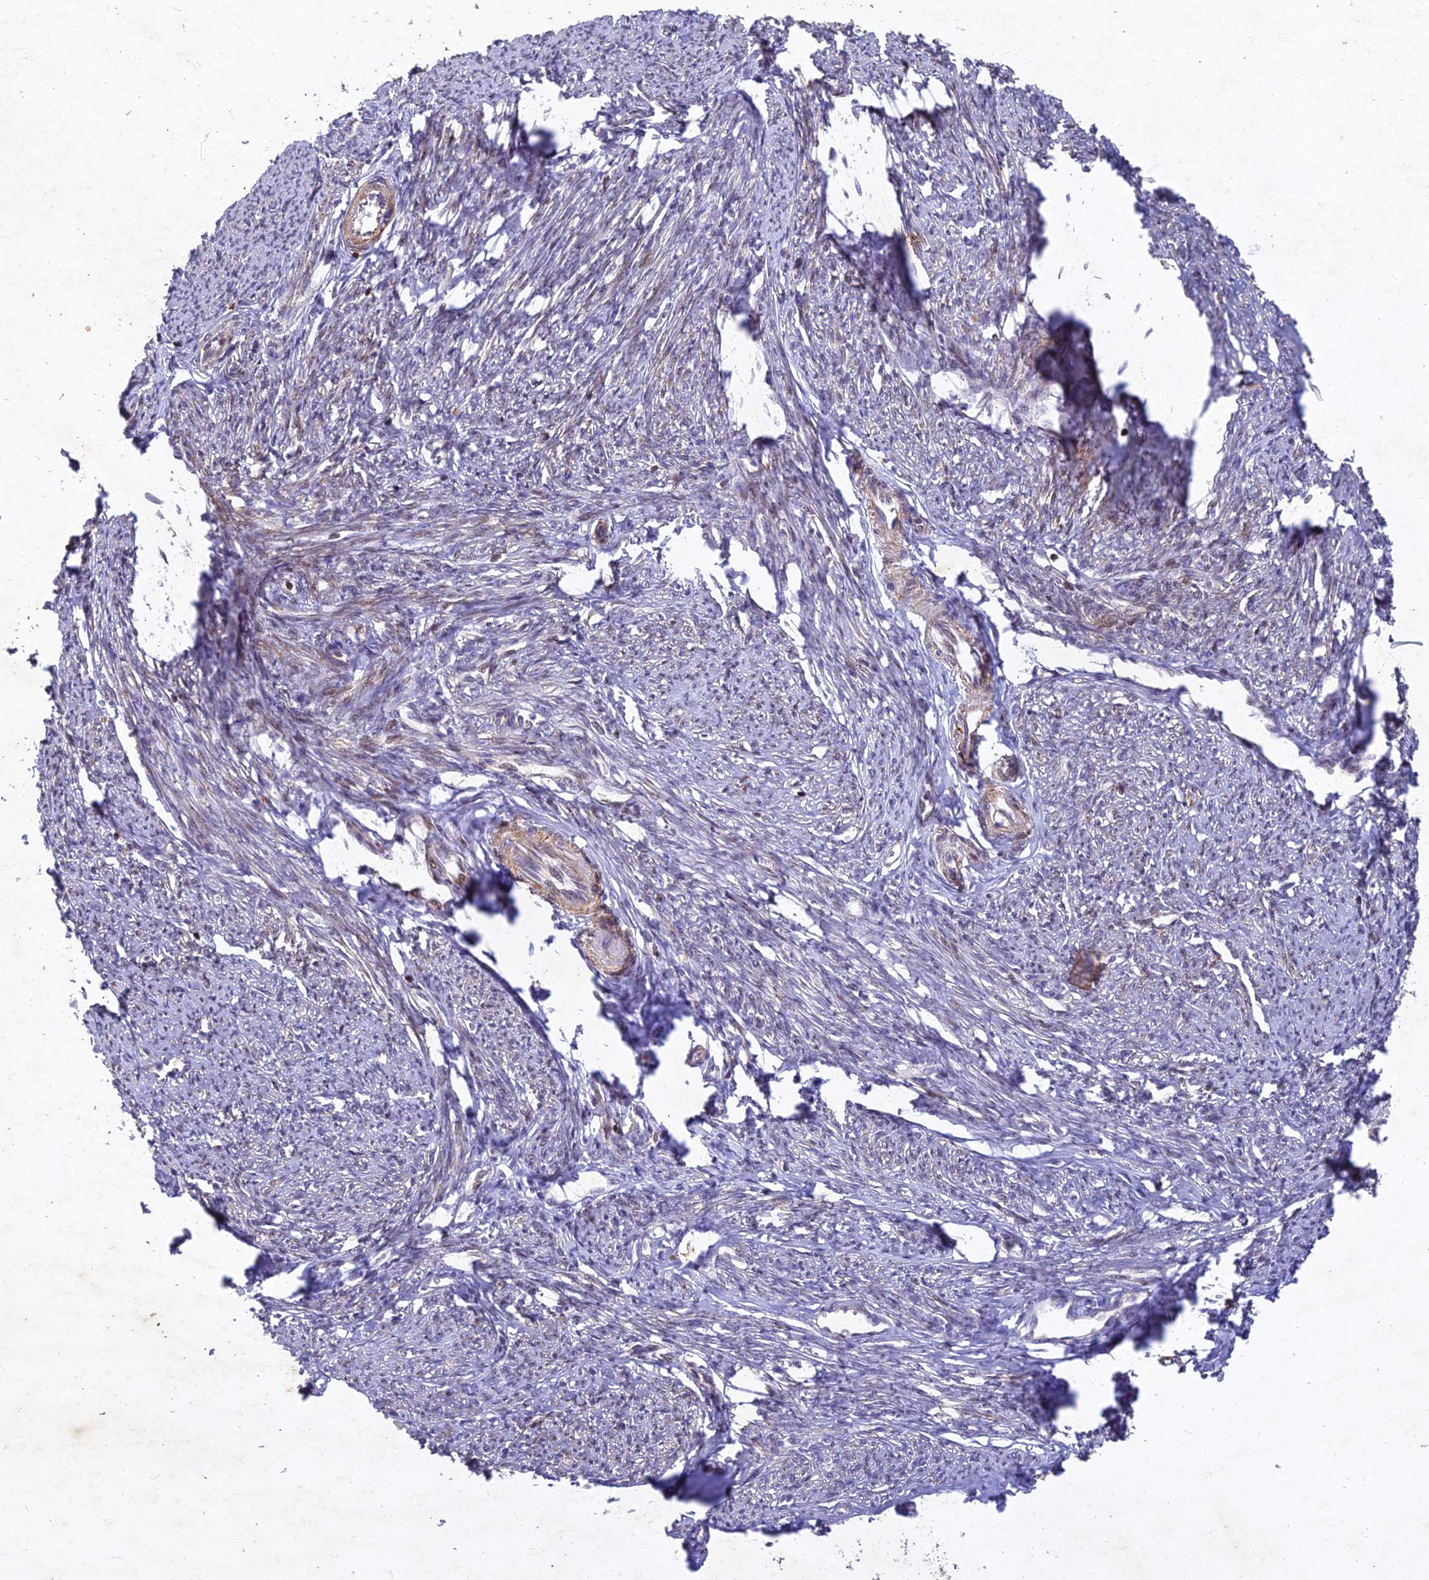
{"staining": {"intensity": "moderate", "quantity": "25%-75%", "location": "cytoplasmic/membranous"}, "tissue": "smooth muscle", "cell_type": "Smooth muscle cells", "image_type": "normal", "snomed": [{"axis": "morphology", "description": "Normal tissue, NOS"}, {"axis": "topography", "description": "Smooth muscle"}, {"axis": "topography", "description": "Uterus"}], "caption": "IHC (DAB (3,3'-diaminobenzidine)) staining of benign human smooth muscle demonstrates moderate cytoplasmic/membranous protein staining in approximately 25%-75% of smooth muscle cells. The staining was performed using DAB (3,3'-diaminobenzidine), with brown indicating positive protein expression. Nuclei are stained blue with hematoxylin.", "gene": "RELCH", "patient": {"sex": "female", "age": 59}}